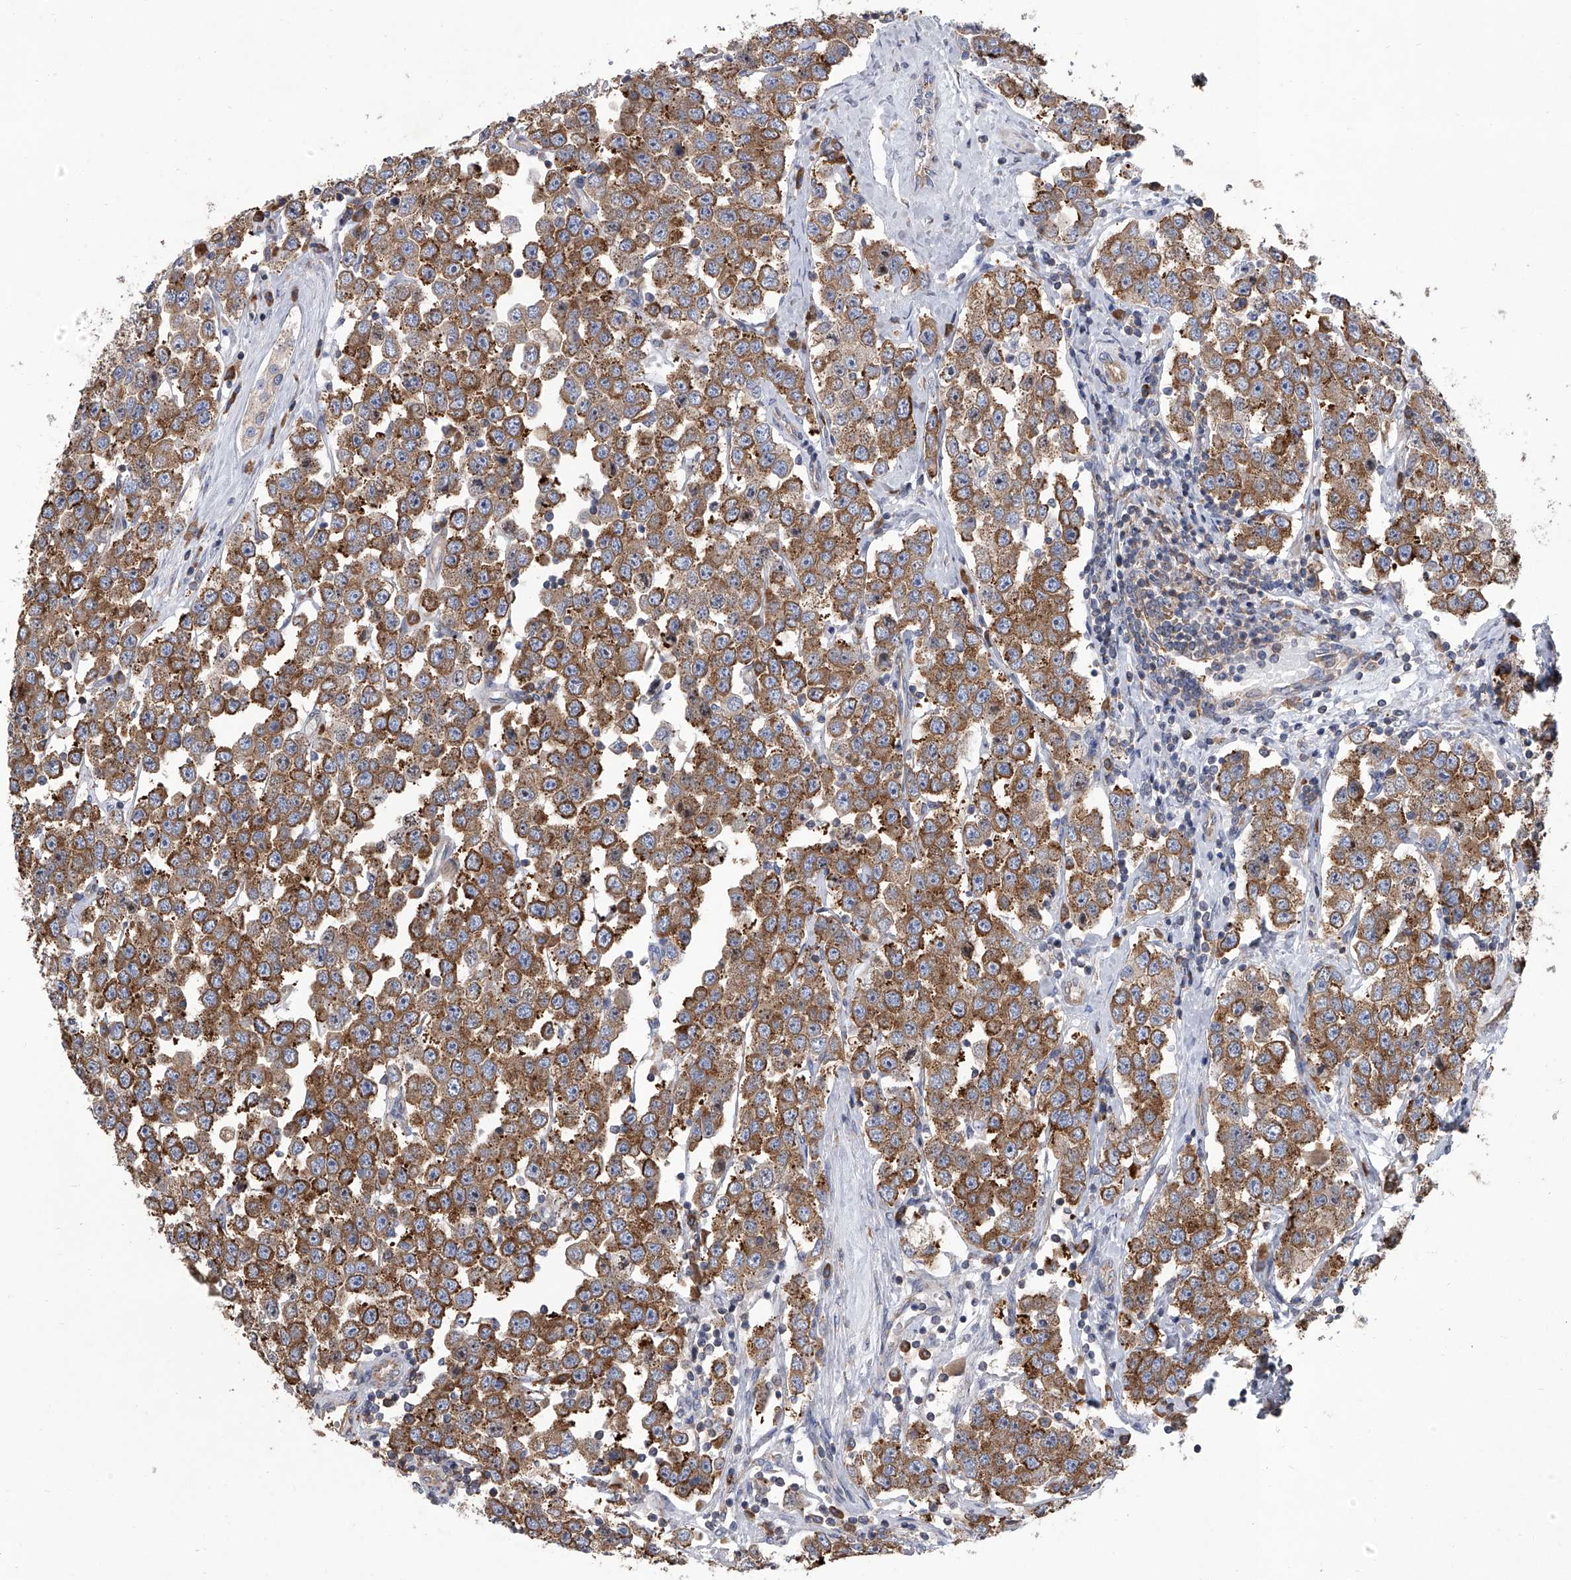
{"staining": {"intensity": "moderate", "quantity": ">75%", "location": "cytoplasmic/membranous"}, "tissue": "testis cancer", "cell_type": "Tumor cells", "image_type": "cancer", "snomed": [{"axis": "morphology", "description": "Seminoma, NOS"}, {"axis": "topography", "description": "Testis"}], "caption": "A high-resolution image shows immunohistochemistry staining of testis cancer, which demonstrates moderate cytoplasmic/membranous expression in about >75% of tumor cells.", "gene": "EIF2S2", "patient": {"sex": "male", "age": 28}}